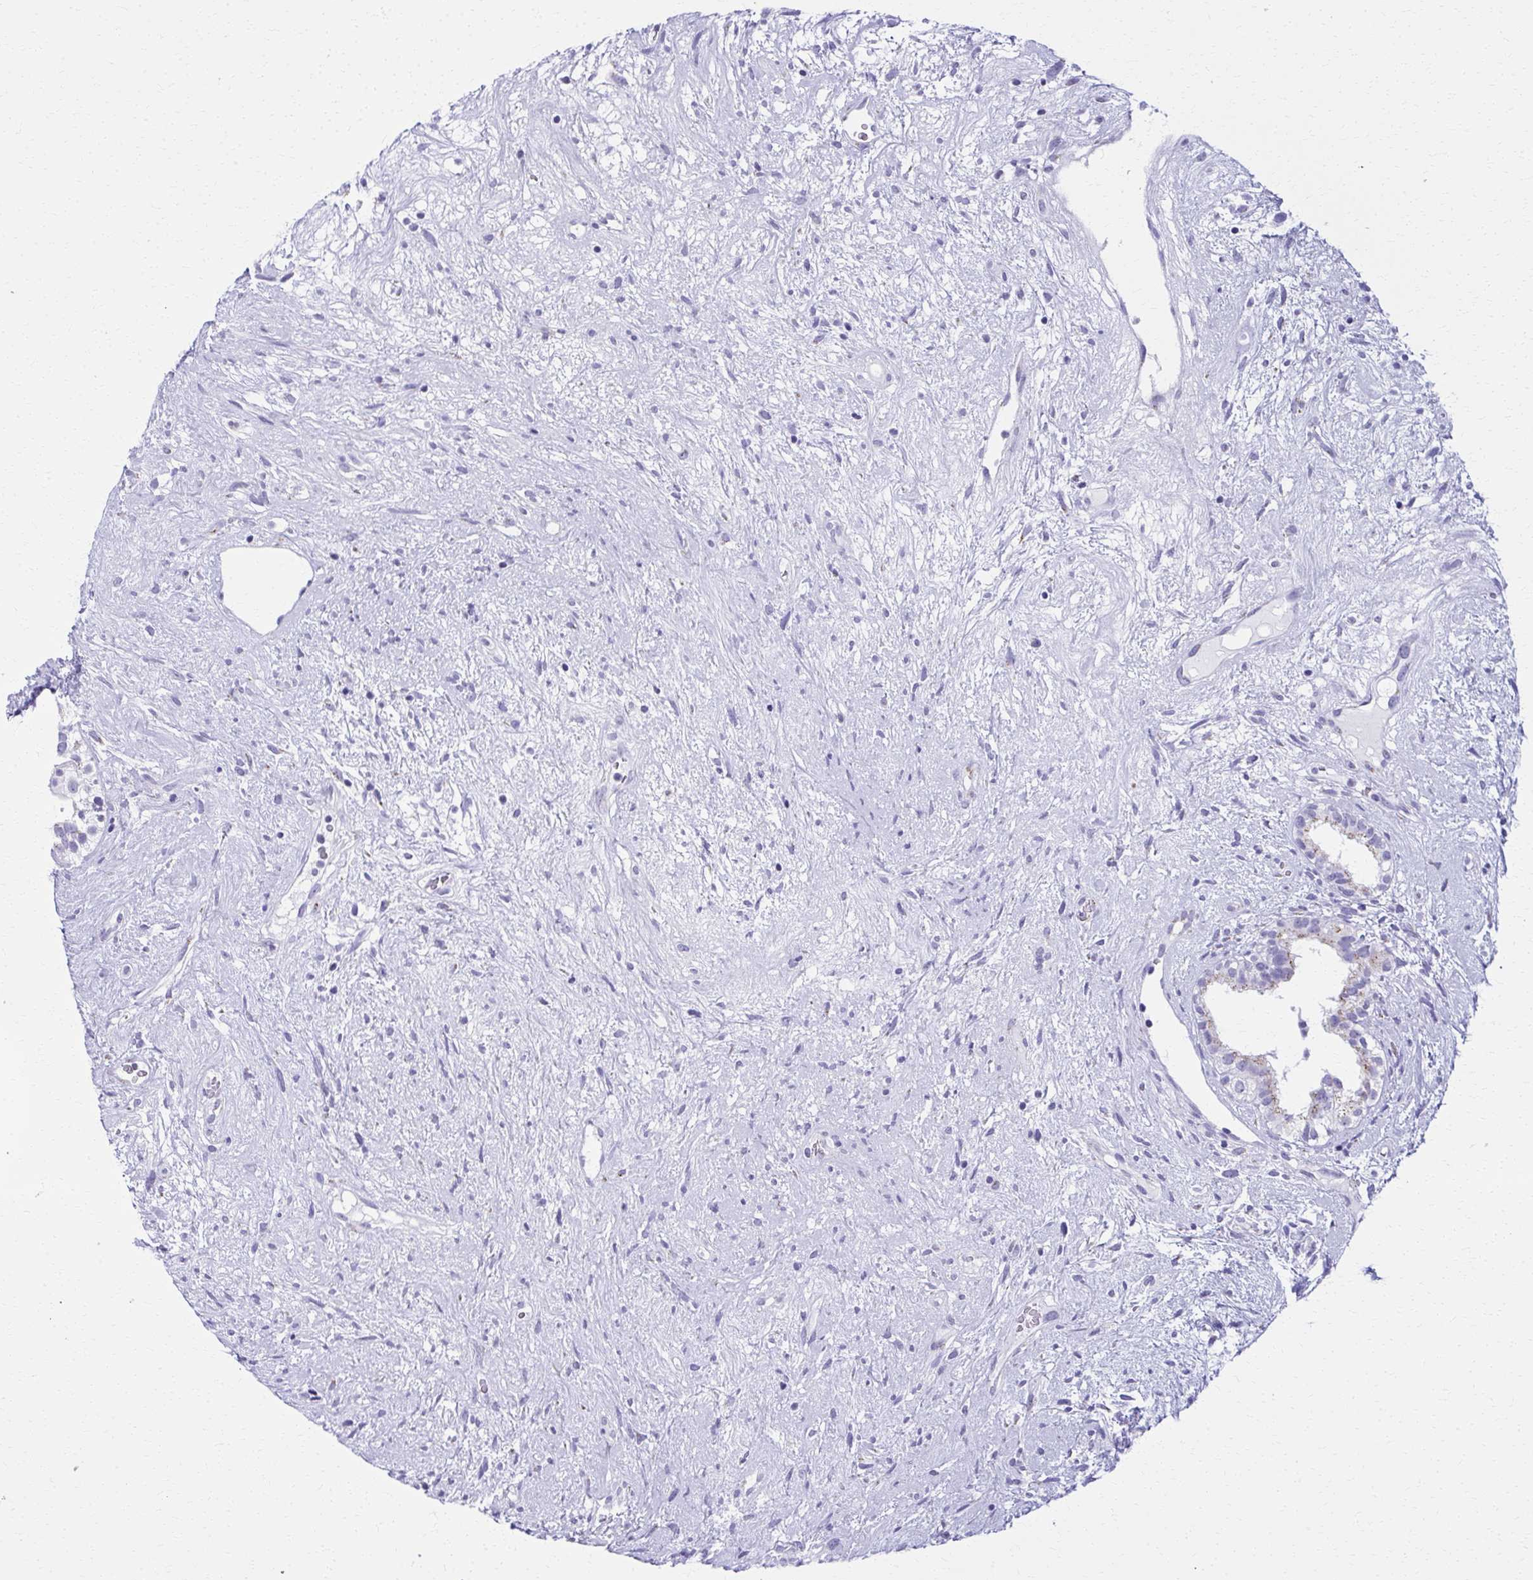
{"staining": {"intensity": "negative", "quantity": "none", "location": "none"}, "tissue": "testis cancer", "cell_type": "Tumor cells", "image_type": "cancer", "snomed": [{"axis": "morphology", "description": "Seminoma, NOS"}, {"axis": "morphology", "description": "Carcinoma, Embryonal, NOS"}, {"axis": "topography", "description": "Testis"}], "caption": "An immunohistochemistry micrograph of testis embryonal carcinoma is shown. There is no staining in tumor cells of testis embryonal carcinoma. The staining is performed using DAB brown chromogen with nuclei counter-stained in using hematoxylin.", "gene": "SCLY", "patient": {"sex": "male", "age": 41}}